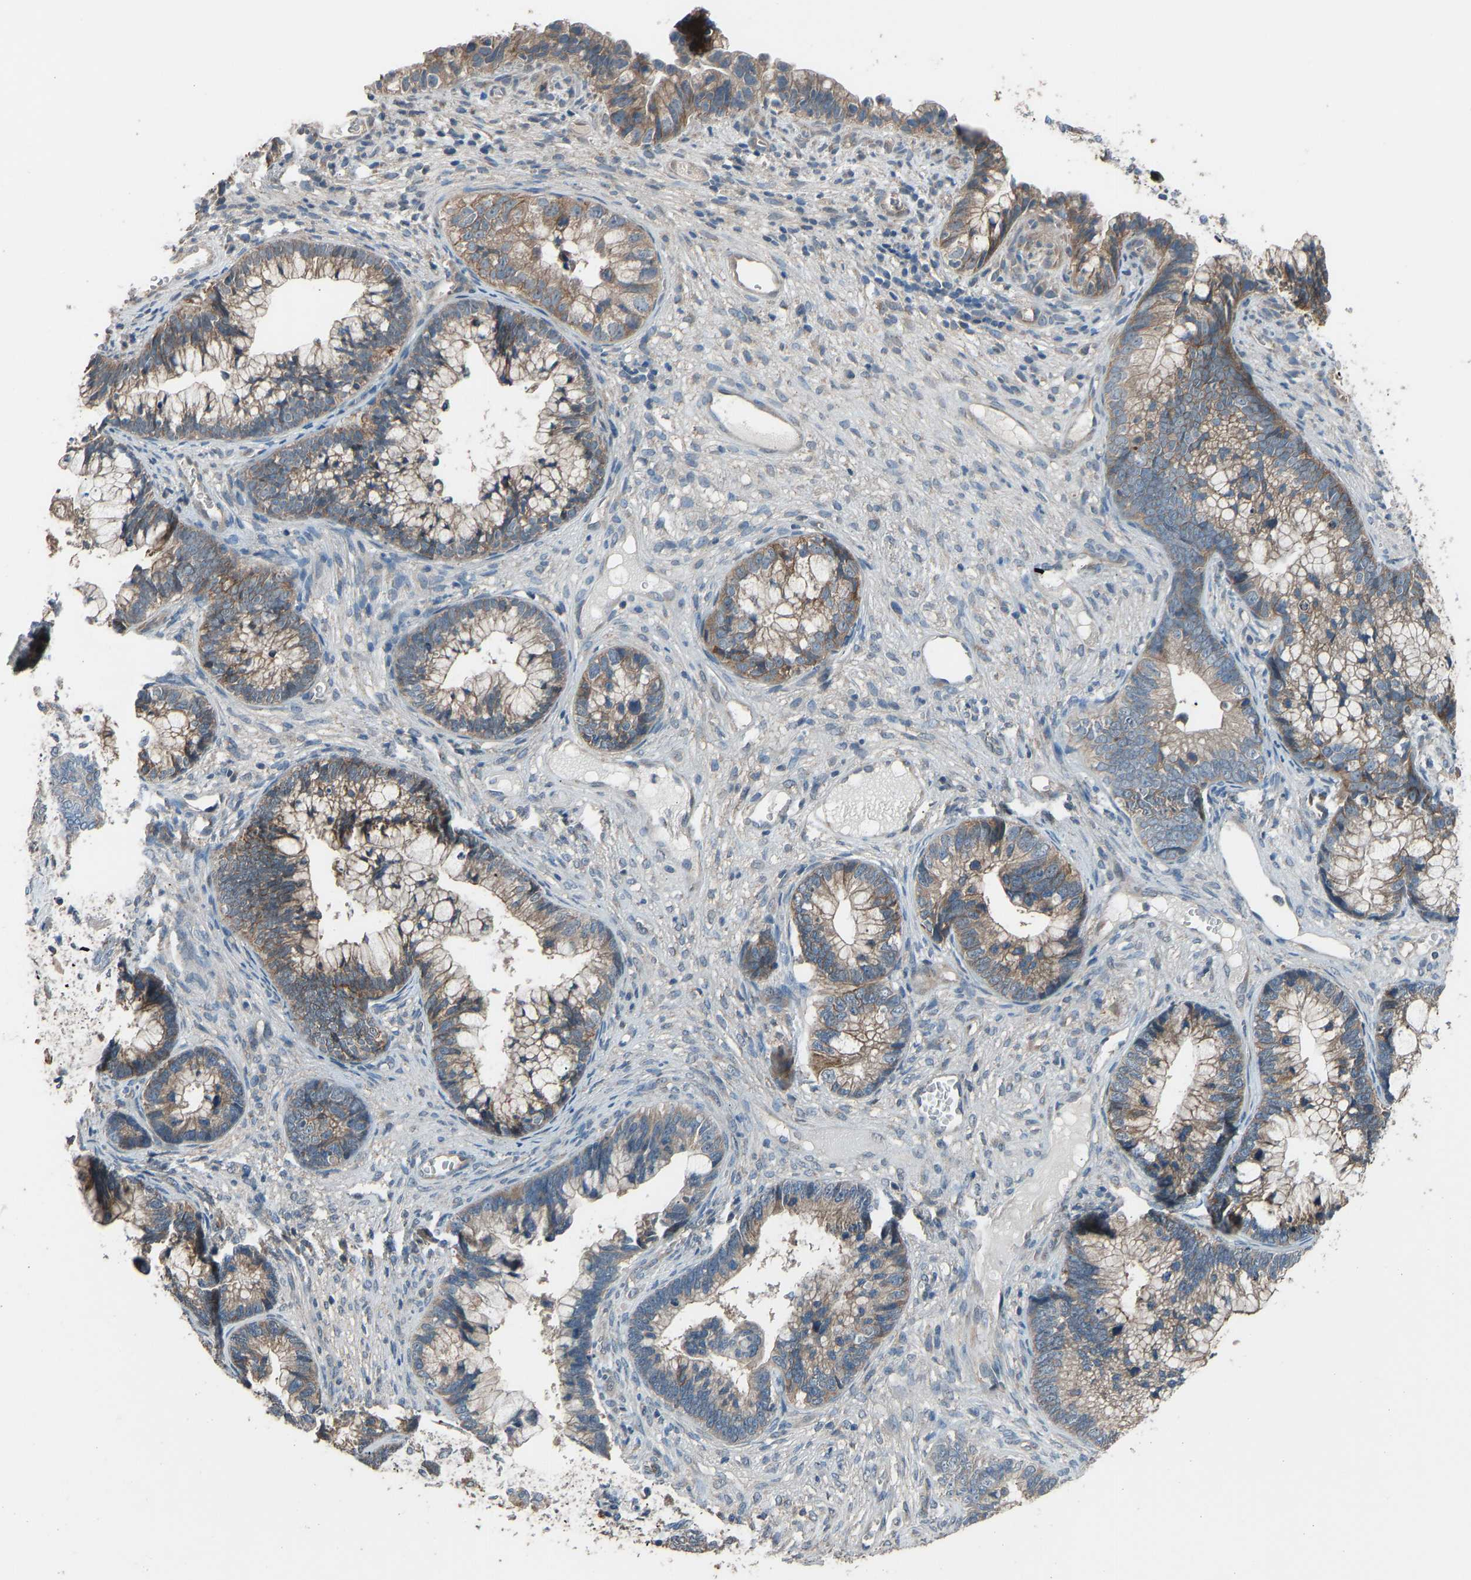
{"staining": {"intensity": "weak", "quantity": ">75%", "location": "cytoplasmic/membranous"}, "tissue": "cervical cancer", "cell_type": "Tumor cells", "image_type": "cancer", "snomed": [{"axis": "morphology", "description": "Adenocarcinoma, NOS"}, {"axis": "topography", "description": "Cervix"}], "caption": "A high-resolution histopathology image shows immunohistochemistry staining of cervical cancer (adenocarcinoma), which displays weak cytoplasmic/membranous expression in about >75% of tumor cells.", "gene": "SLC43A1", "patient": {"sex": "female", "age": 44}}